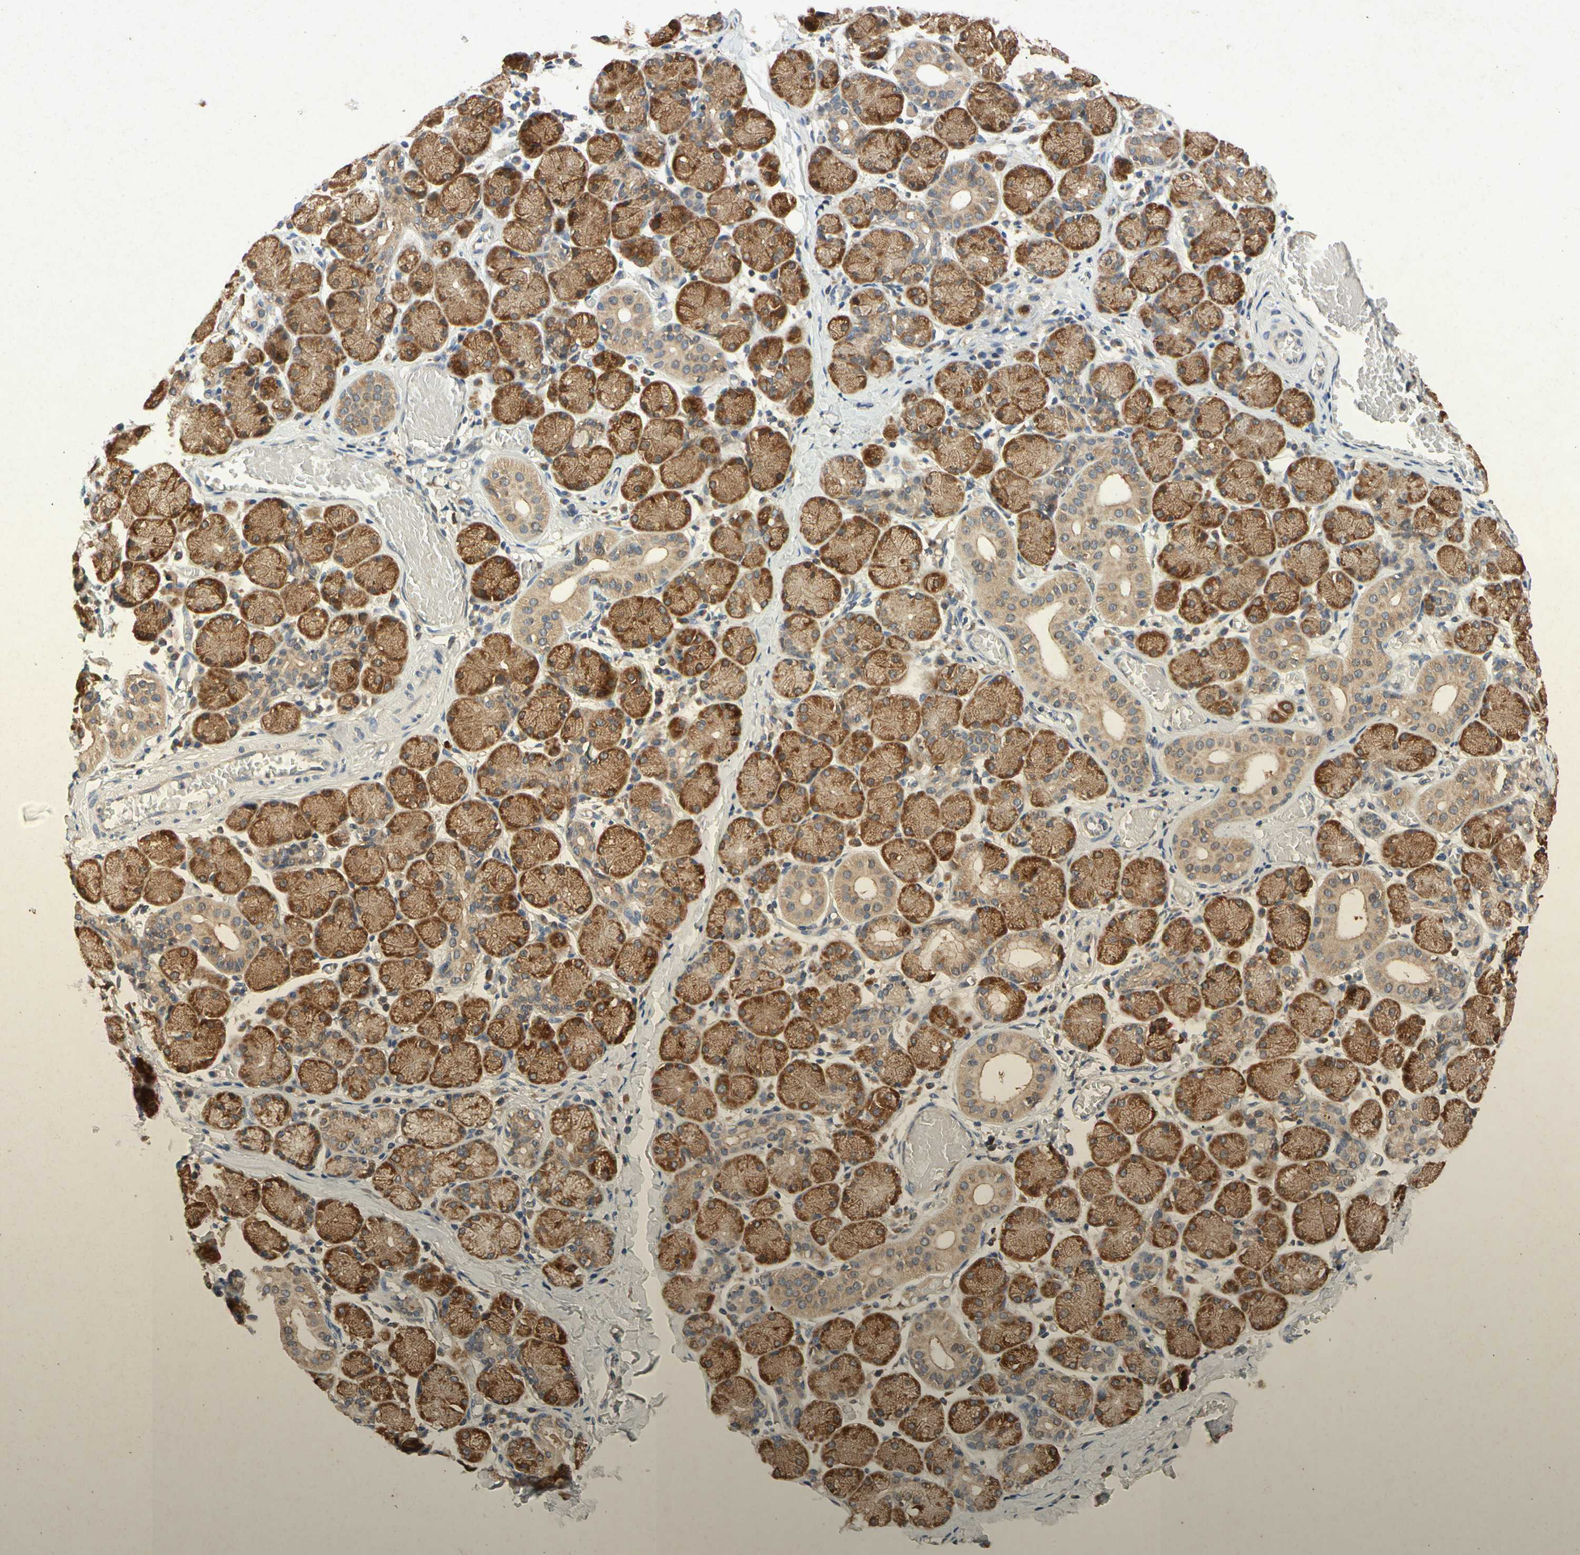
{"staining": {"intensity": "strong", "quantity": ">75%", "location": "cytoplasmic/membranous"}, "tissue": "salivary gland", "cell_type": "Glandular cells", "image_type": "normal", "snomed": [{"axis": "morphology", "description": "Normal tissue, NOS"}, {"axis": "topography", "description": "Salivary gland"}], "caption": "Benign salivary gland reveals strong cytoplasmic/membranous staining in about >75% of glandular cells, visualized by immunohistochemistry.", "gene": "RPS6KA1", "patient": {"sex": "female", "age": 24}}